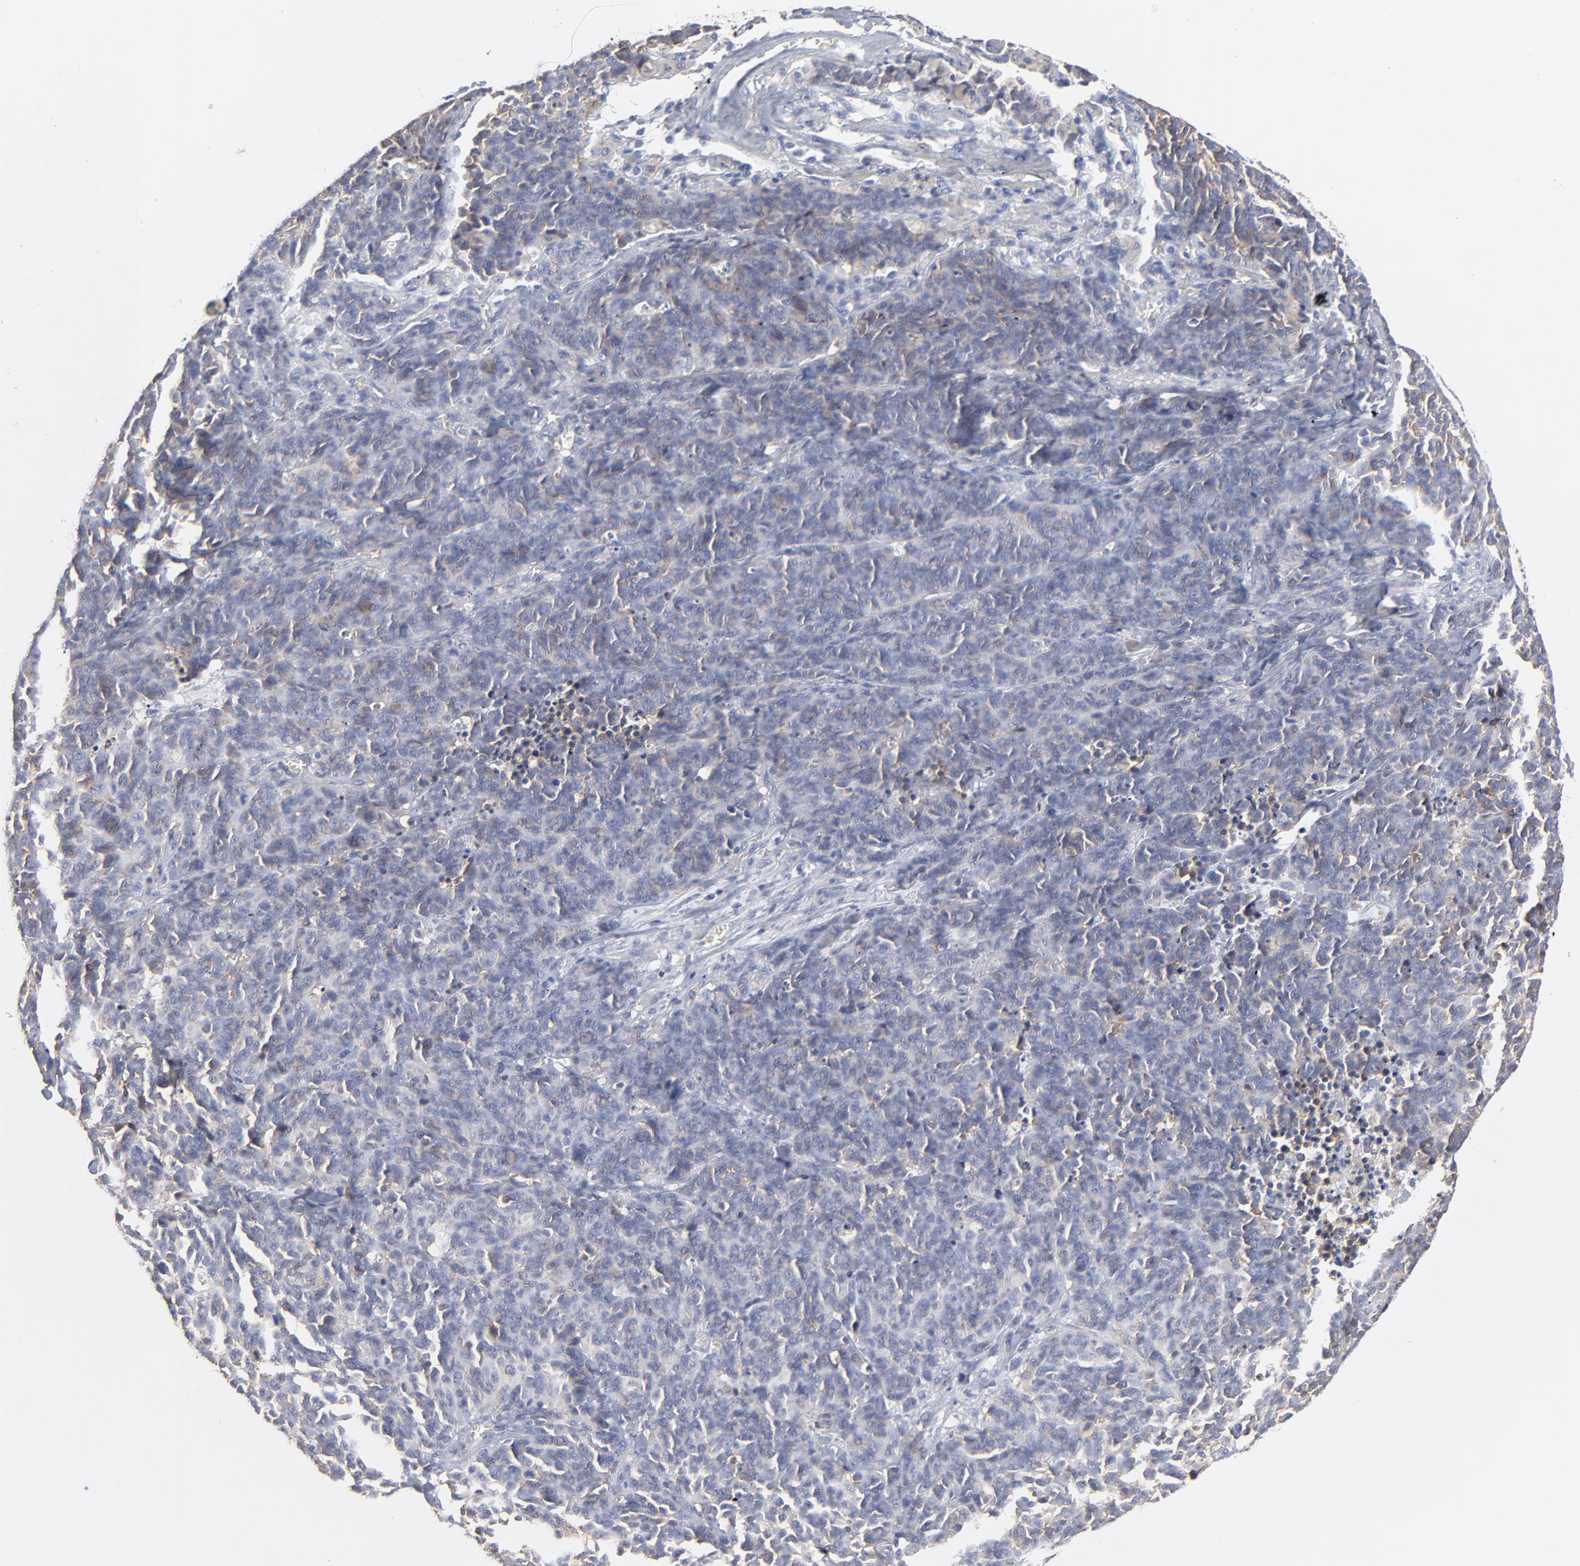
{"staining": {"intensity": "negative", "quantity": "none", "location": "none"}, "tissue": "lung cancer", "cell_type": "Tumor cells", "image_type": "cancer", "snomed": [{"axis": "morphology", "description": "Neoplasm, malignant, NOS"}, {"axis": "topography", "description": "Lung"}], "caption": "The immunohistochemistry (IHC) micrograph has no significant staining in tumor cells of lung cancer tissue.", "gene": "SLC16A1", "patient": {"sex": "female", "age": 58}}